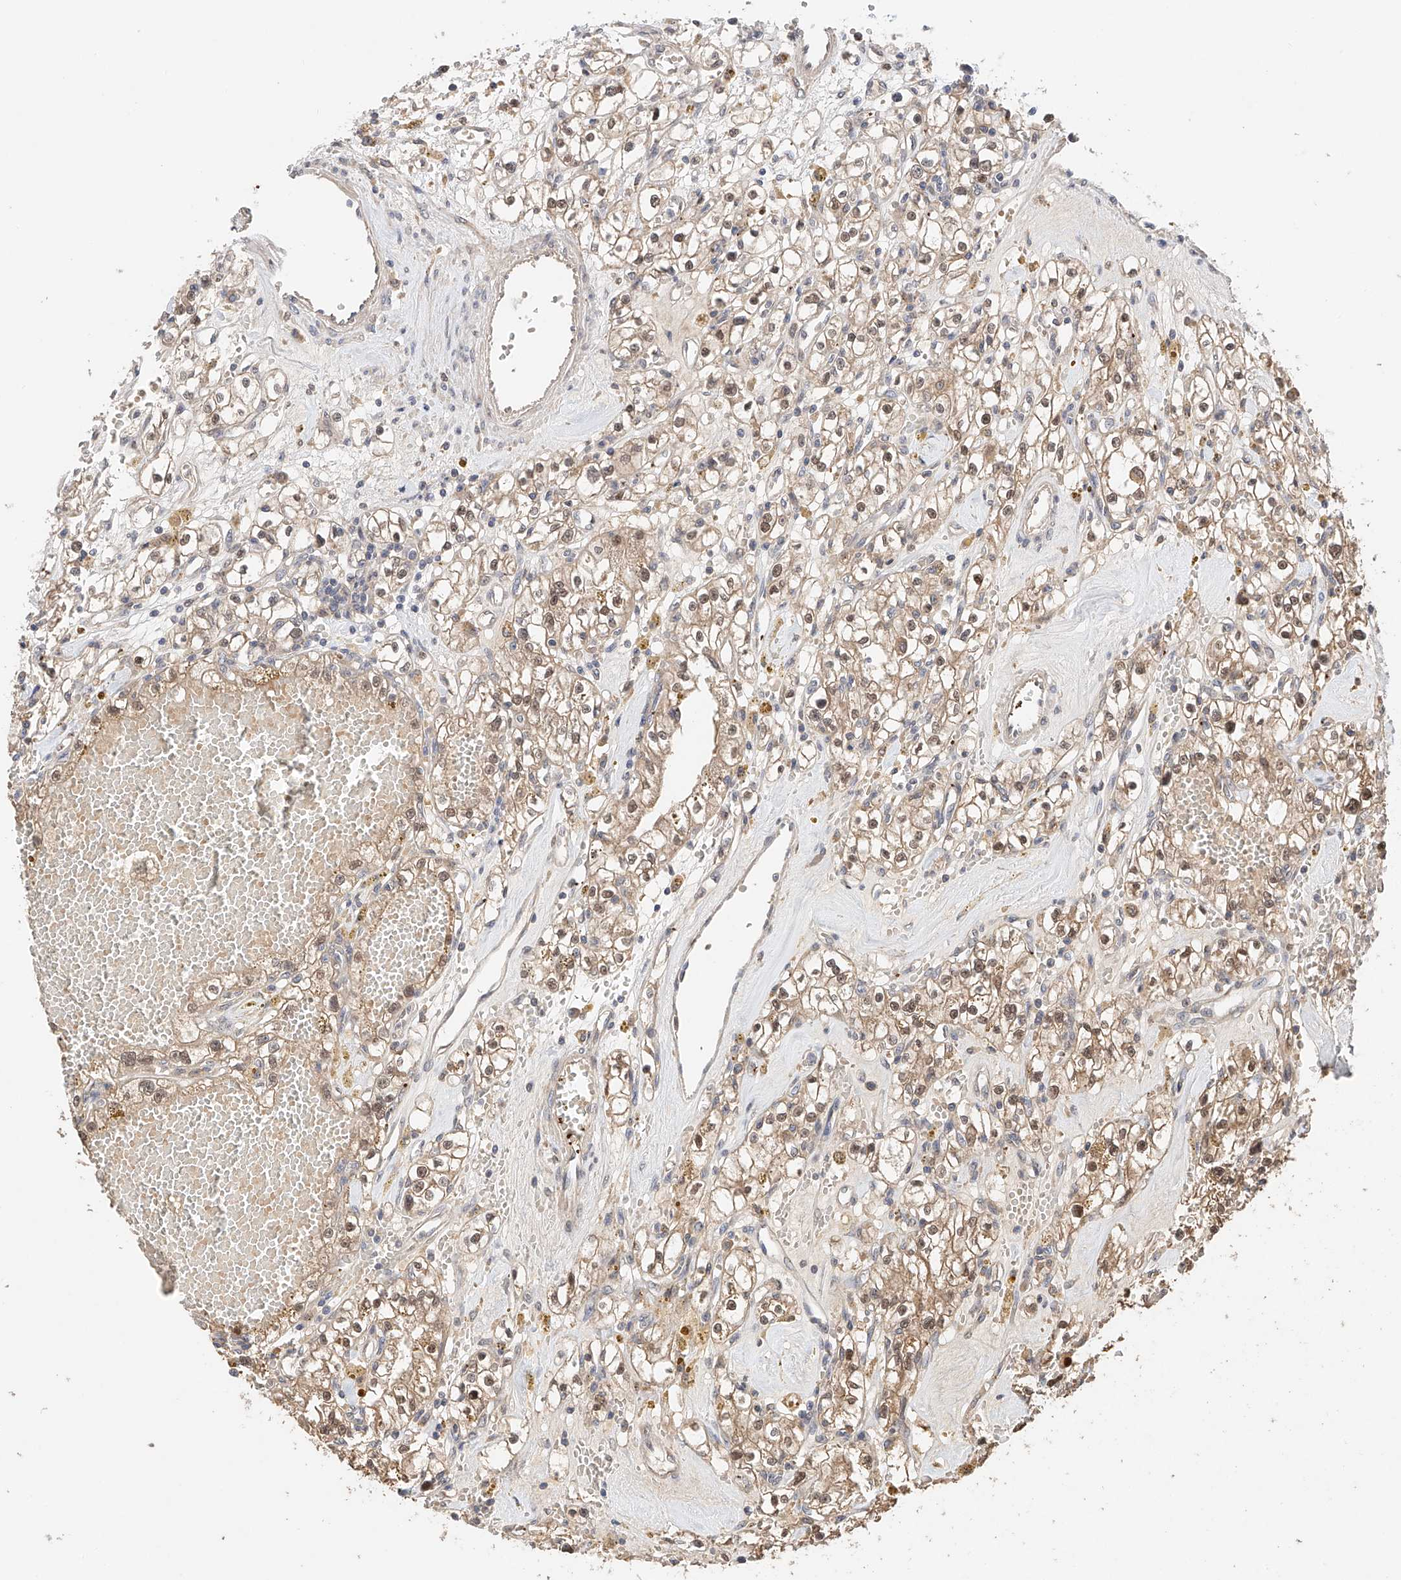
{"staining": {"intensity": "moderate", "quantity": ">75%", "location": "cytoplasmic/membranous,nuclear"}, "tissue": "renal cancer", "cell_type": "Tumor cells", "image_type": "cancer", "snomed": [{"axis": "morphology", "description": "Adenocarcinoma, NOS"}, {"axis": "topography", "description": "Kidney"}], "caption": "A brown stain shows moderate cytoplasmic/membranous and nuclear expression of a protein in human renal cancer (adenocarcinoma) tumor cells.", "gene": "ZFHX2", "patient": {"sex": "male", "age": 56}}